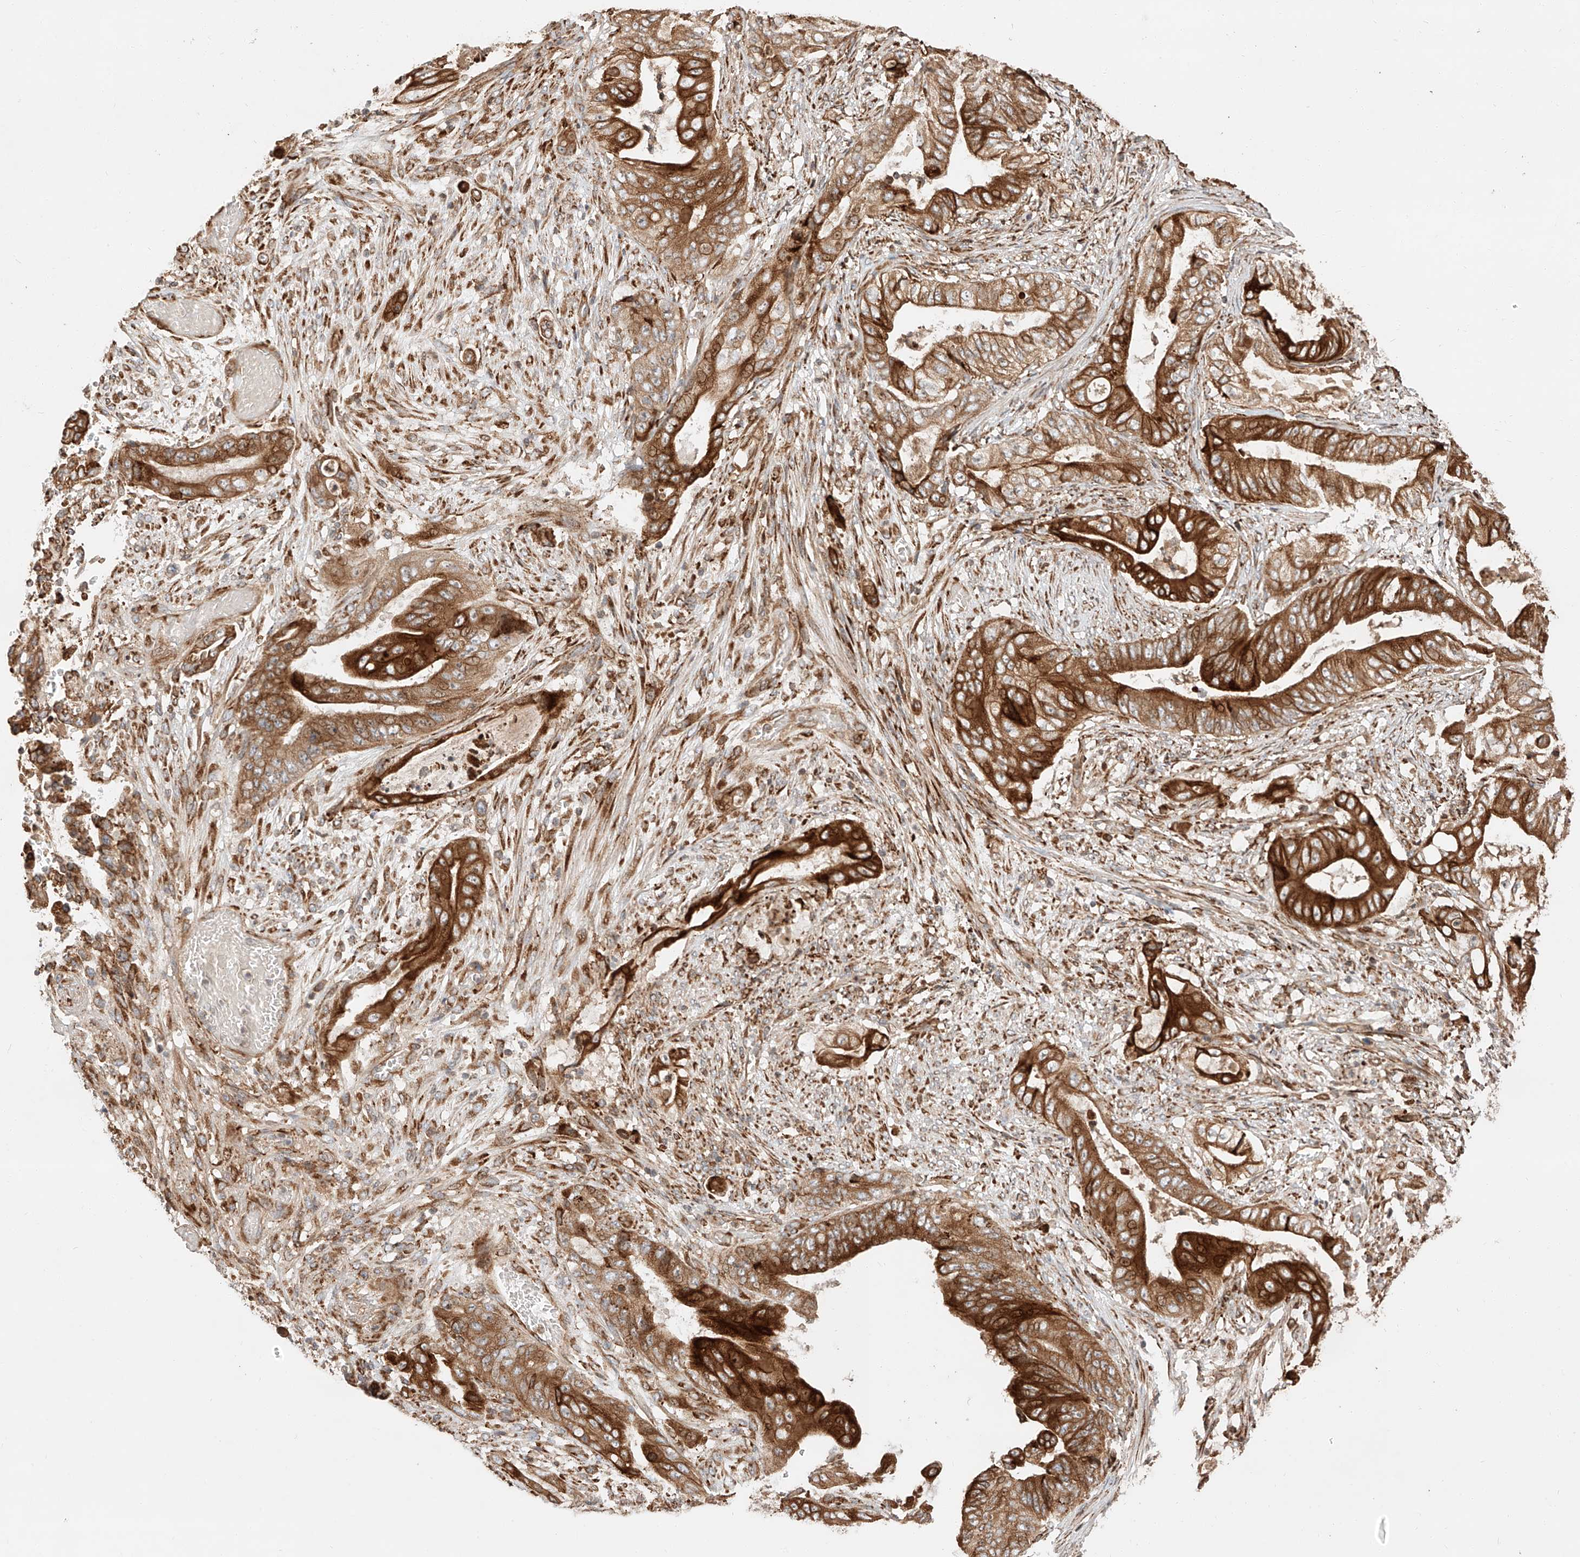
{"staining": {"intensity": "strong", "quantity": ">75%", "location": "cytoplasmic/membranous"}, "tissue": "stomach cancer", "cell_type": "Tumor cells", "image_type": "cancer", "snomed": [{"axis": "morphology", "description": "Adenocarcinoma, NOS"}, {"axis": "topography", "description": "Stomach"}], "caption": "The immunohistochemical stain highlights strong cytoplasmic/membranous staining in tumor cells of adenocarcinoma (stomach) tissue.", "gene": "ZNF84", "patient": {"sex": "female", "age": 73}}